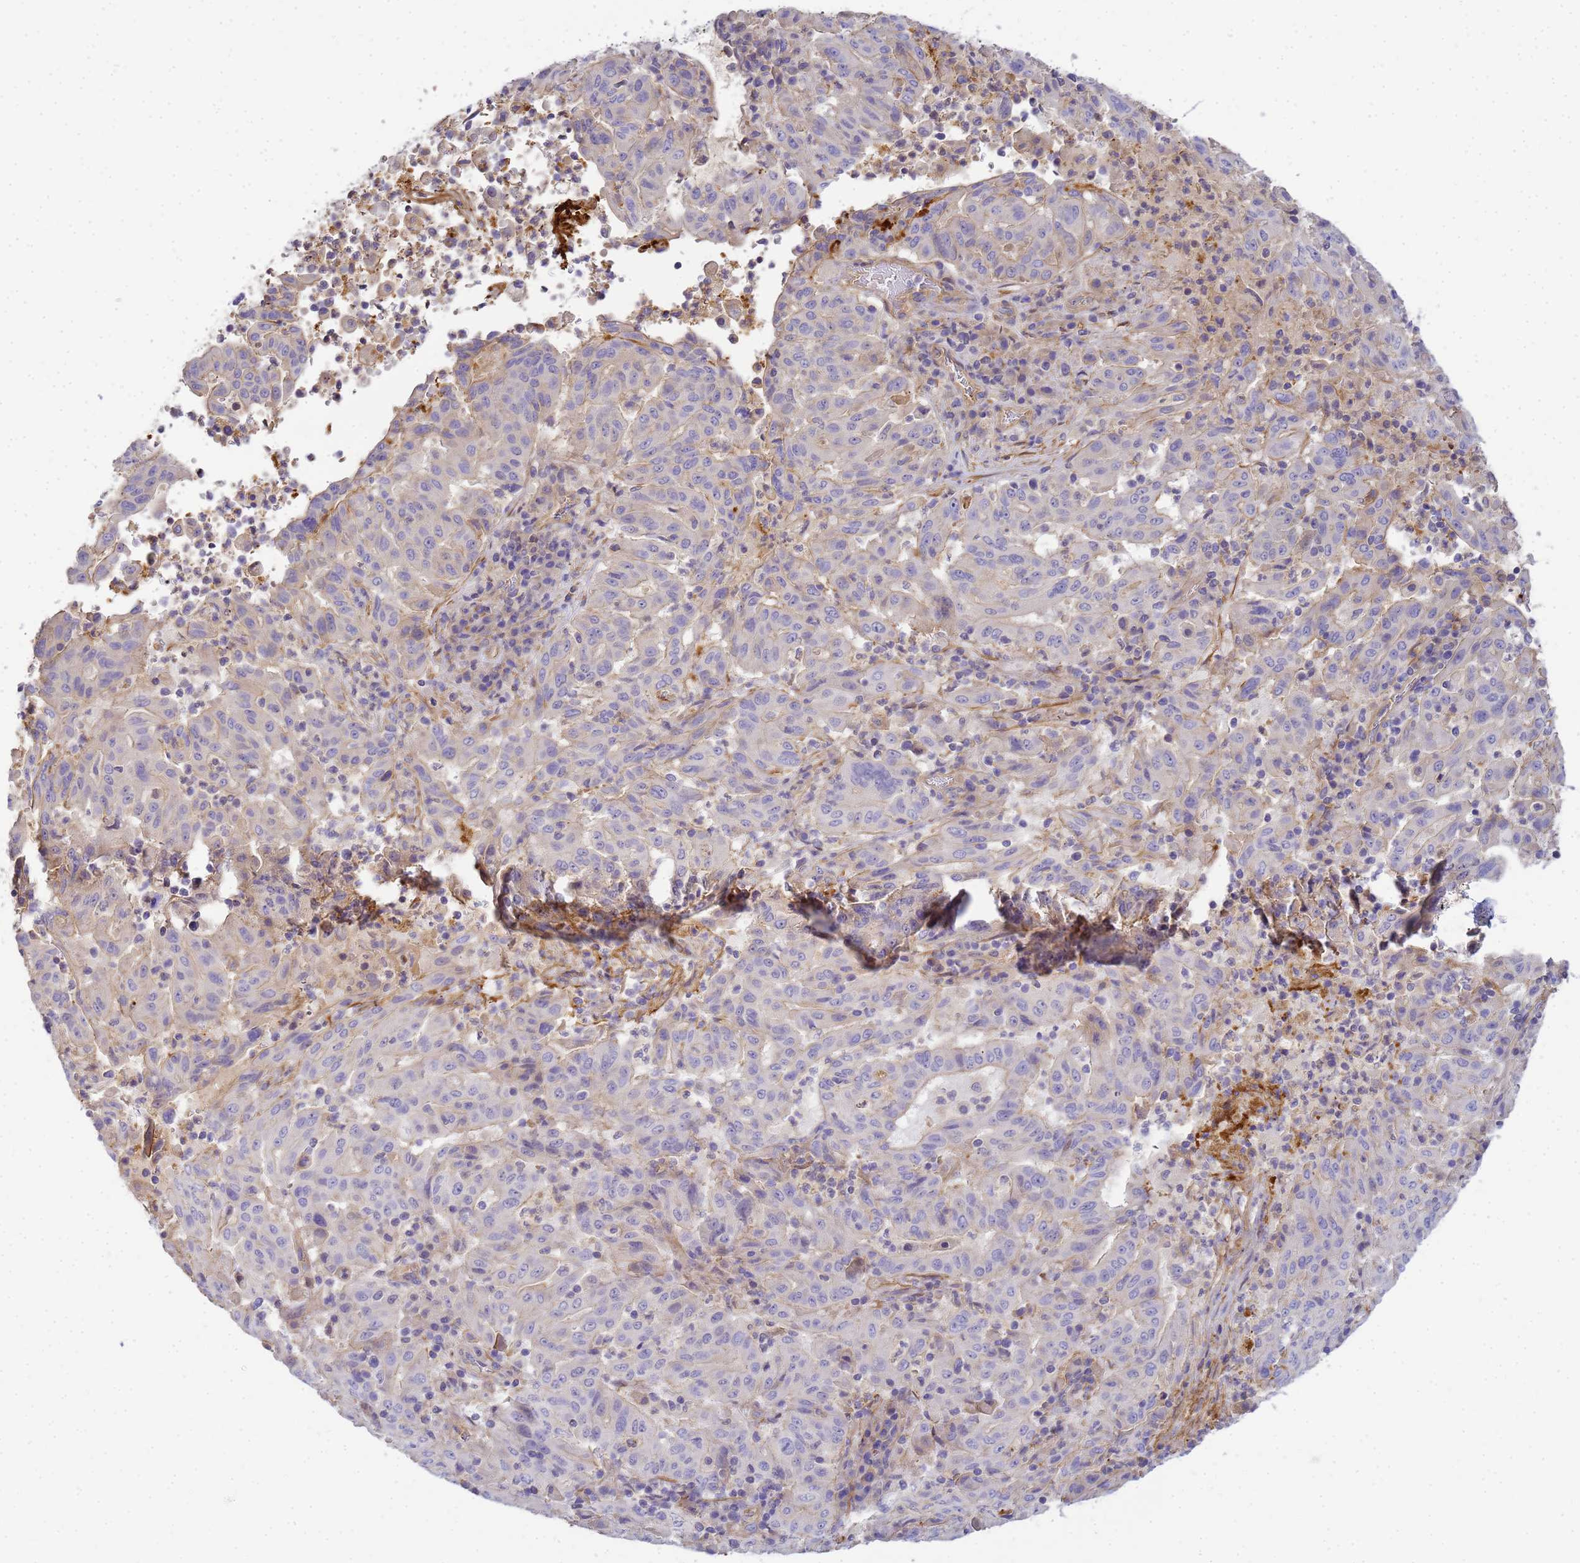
{"staining": {"intensity": "negative", "quantity": "none", "location": "none"}, "tissue": "pancreatic cancer", "cell_type": "Tumor cells", "image_type": "cancer", "snomed": [{"axis": "morphology", "description": "Adenocarcinoma, NOS"}, {"axis": "topography", "description": "Pancreas"}], "caption": "High power microscopy micrograph of an IHC photomicrograph of pancreatic cancer (adenocarcinoma), revealing no significant positivity in tumor cells.", "gene": "MYL12A", "patient": {"sex": "male", "age": 63}}